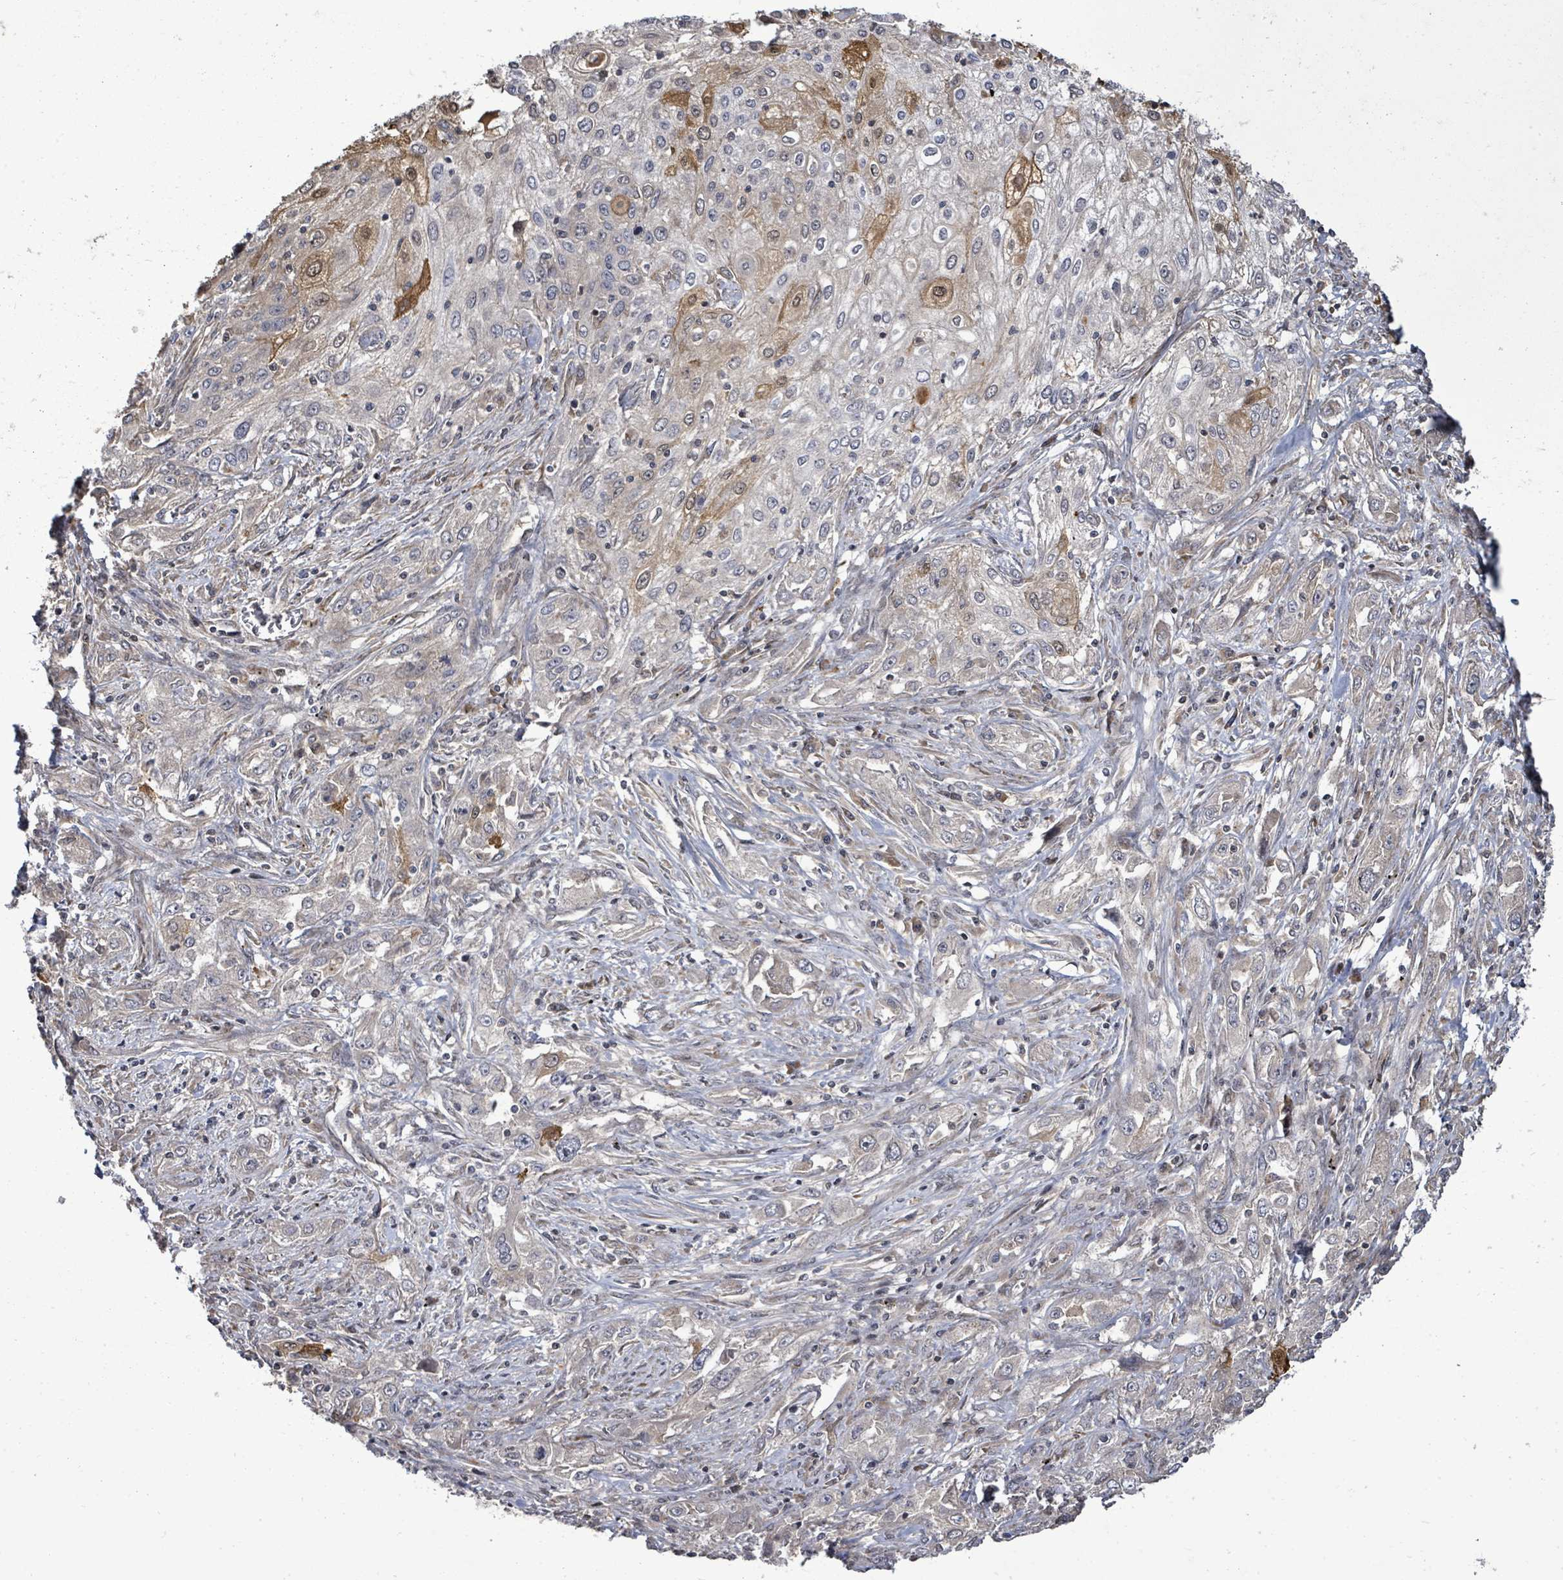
{"staining": {"intensity": "moderate", "quantity": "<25%", "location": "cytoplasmic/membranous,nuclear"}, "tissue": "lung cancer", "cell_type": "Tumor cells", "image_type": "cancer", "snomed": [{"axis": "morphology", "description": "Squamous cell carcinoma, NOS"}, {"axis": "topography", "description": "Lung"}], "caption": "The micrograph reveals staining of lung cancer (squamous cell carcinoma), revealing moderate cytoplasmic/membranous and nuclear protein expression (brown color) within tumor cells.", "gene": "KRTAP27-1", "patient": {"sex": "female", "age": 69}}